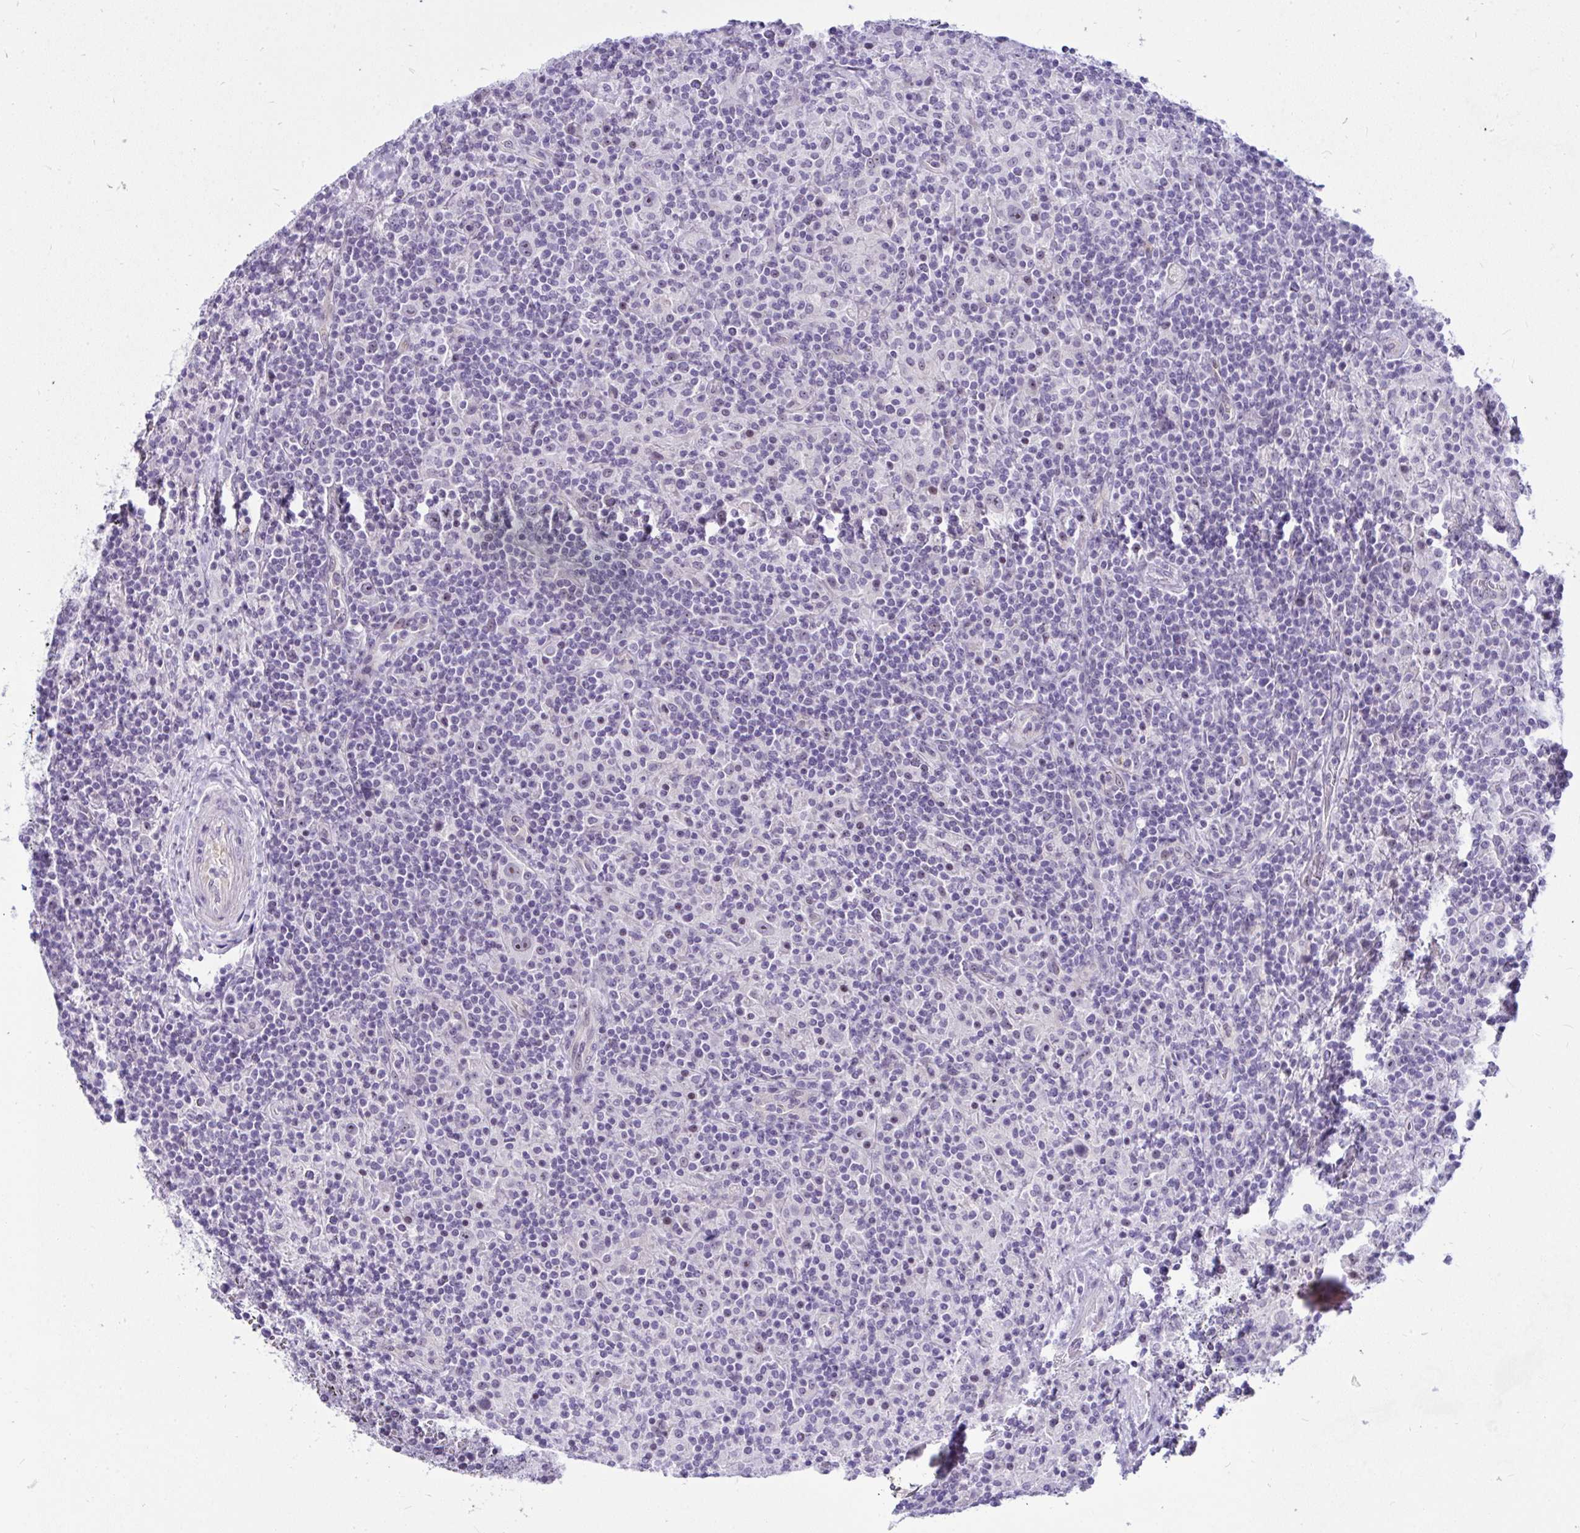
{"staining": {"intensity": "moderate", "quantity": "<25%", "location": "nuclear"}, "tissue": "lymphoma", "cell_type": "Tumor cells", "image_type": "cancer", "snomed": [{"axis": "morphology", "description": "Hodgkin's disease, NOS"}, {"axis": "topography", "description": "Lymph node"}], "caption": "Moderate nuclear protein staining is appreciated in about <25% of tumor cells in lymphoma.", "gene": "NFXL1", "patient": {"sex": "male", "age": 70}}